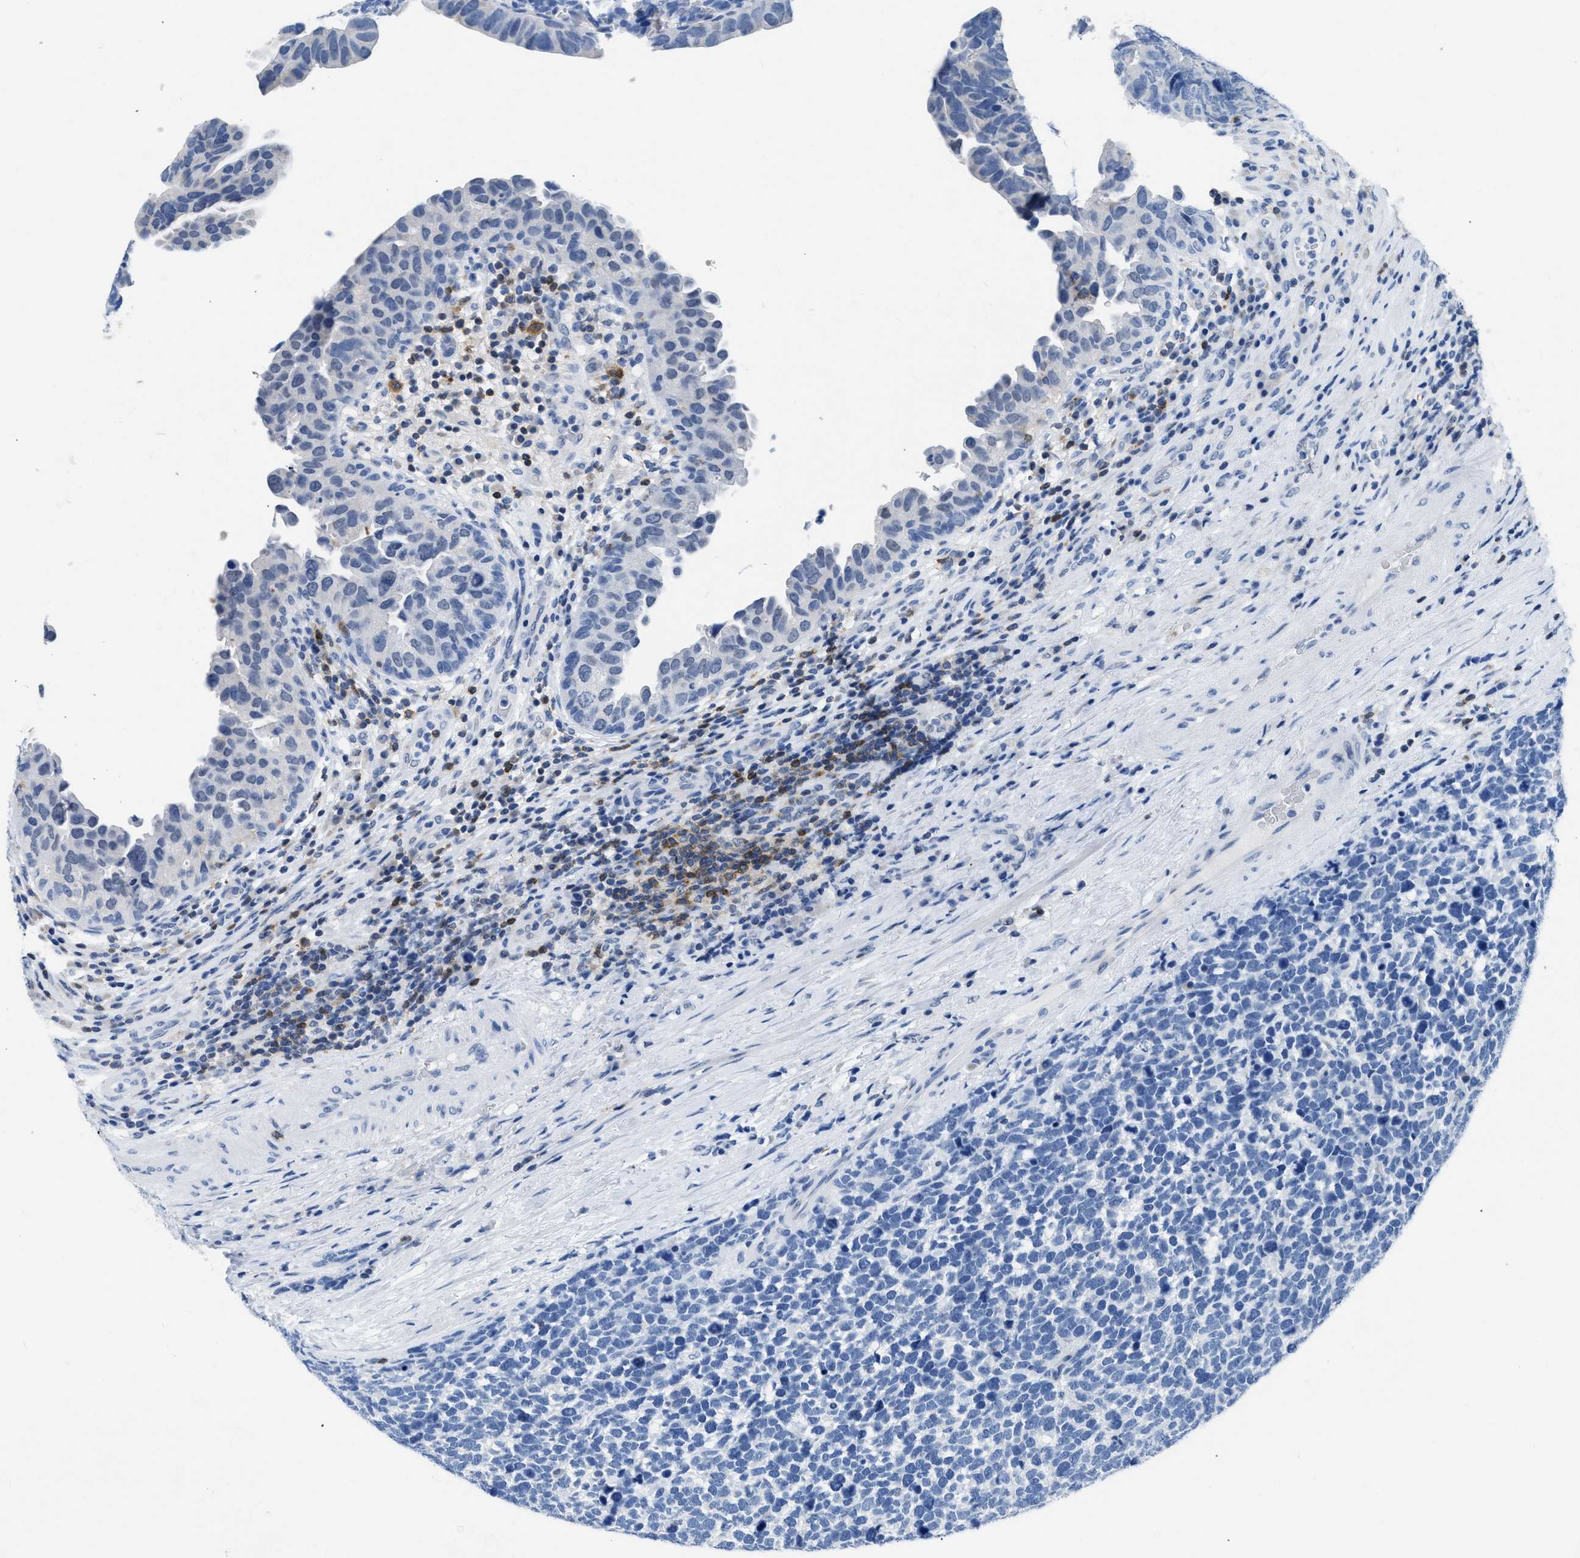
{"staining": {"intensity": "negative", "quantity": "none", "location": "none"}, "tissue": "urothelial cancer", "cell_type": "Tumor cells", "image_type": "cancer", "snomed": [{"axis": "morphology", "description": "Urothelial carcinoma, High grade"}, {"axis": "topography", "description": "Urinary bladder"}], "caption": "The image demonstrates no significant expression in tumor cells of urothelial cancer. Brightfield microscopy of immunohistochemistry stained with DAB (brown) and hematoxylin (blue), captured at high magnification.", "gene": "NFATC2", "patient": {"sex": "female", "age": 82}}